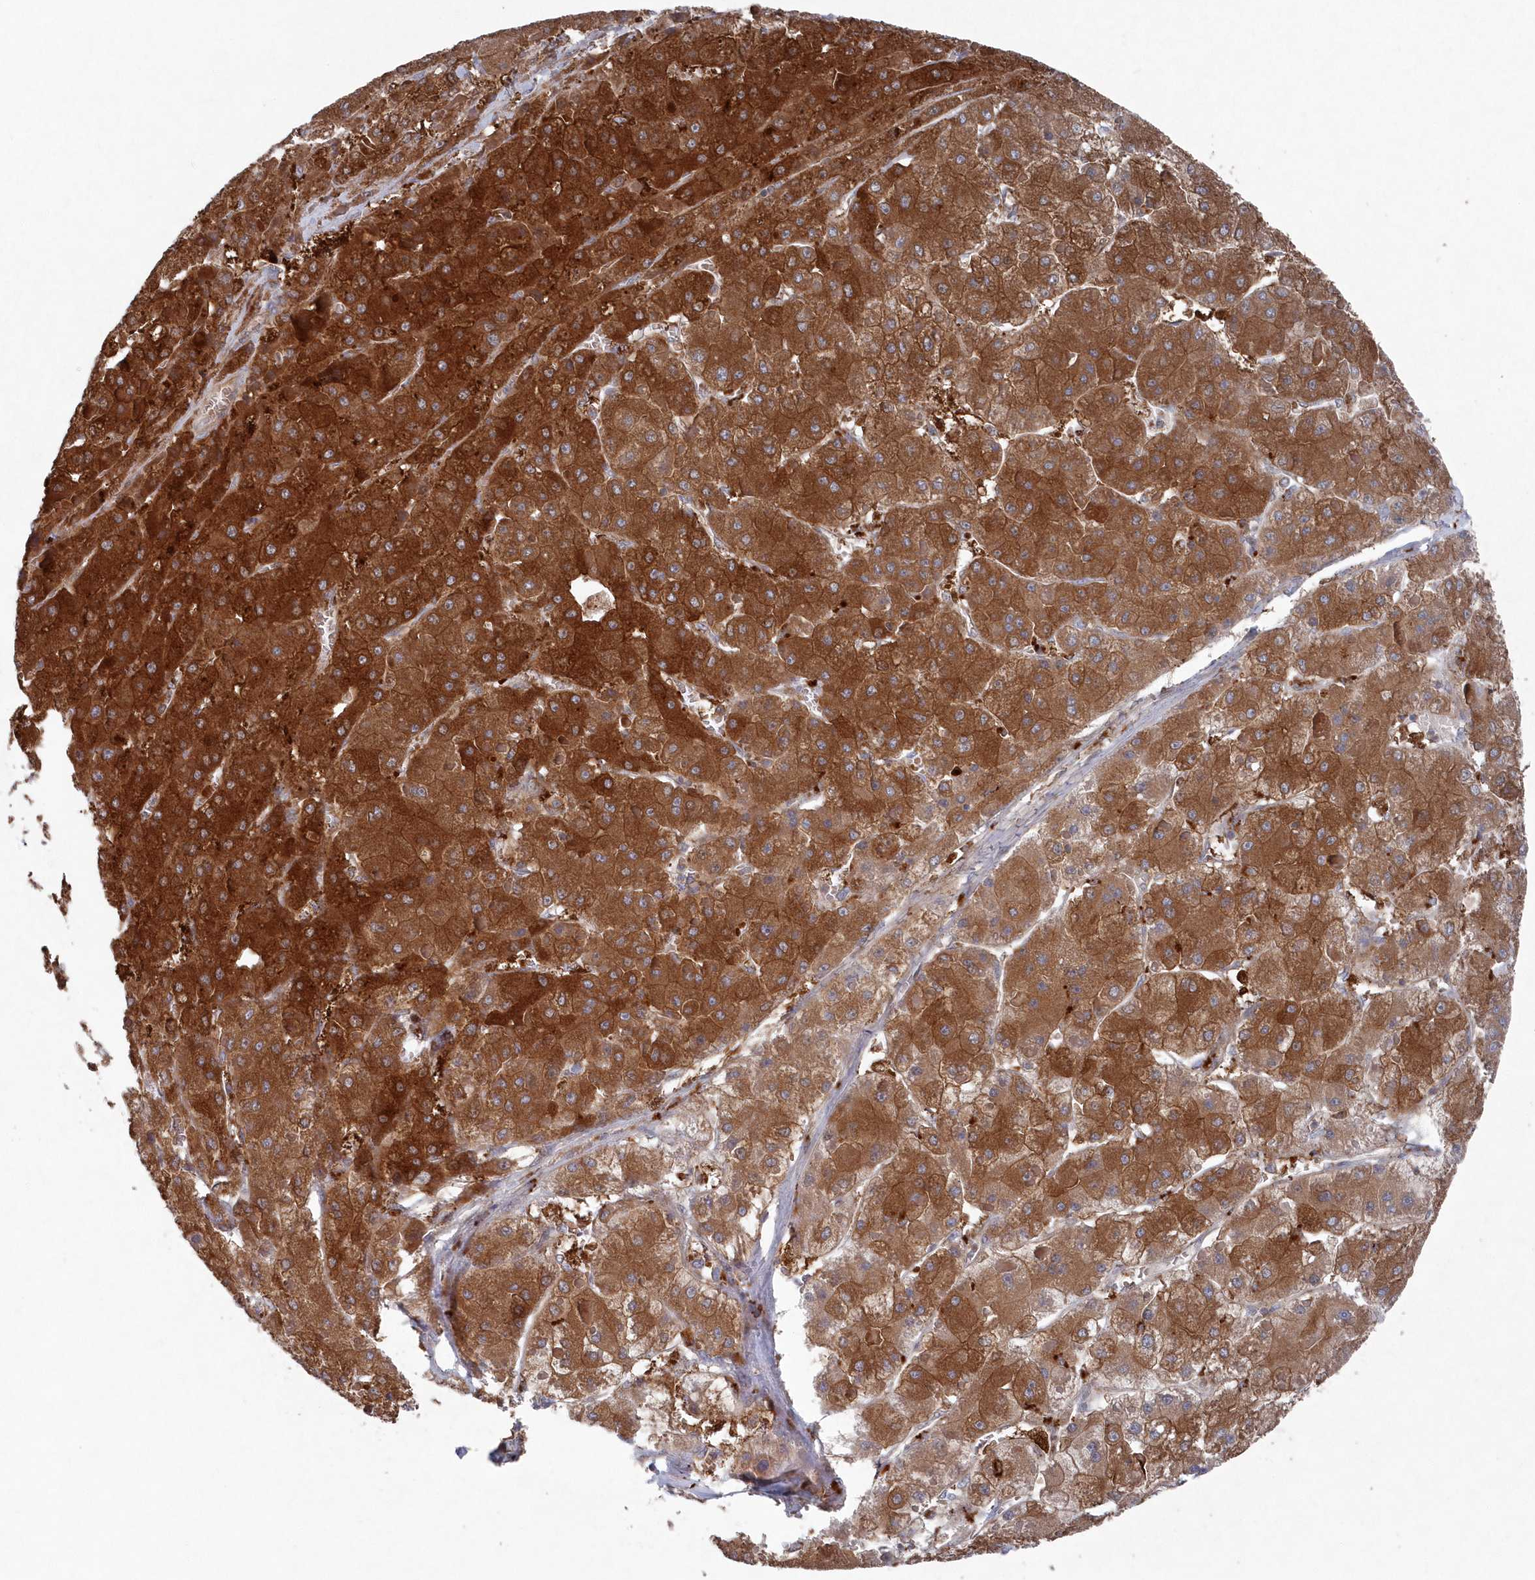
{"staining": {"intensity": "strong", "quantity": ">75%", "location": "cytoplasmic/membranous"}, "tissue": "liver cancer", "cell_type": "Tumor cells", "image_type": "cancer", "snomed": [{"axis": "morphology", "description": "Carcinoma, Hepatocellular, NOS"}, {"axis": "topography", "description": "Liver"}], "caption": "Protein expression analysis of human liver cancer reveals strong cytoplasmic/membranous positivity in approximately >75% of tumor cells.", "gene": "ASNSD1", "patient": {"sex": "female", "age": 73}}